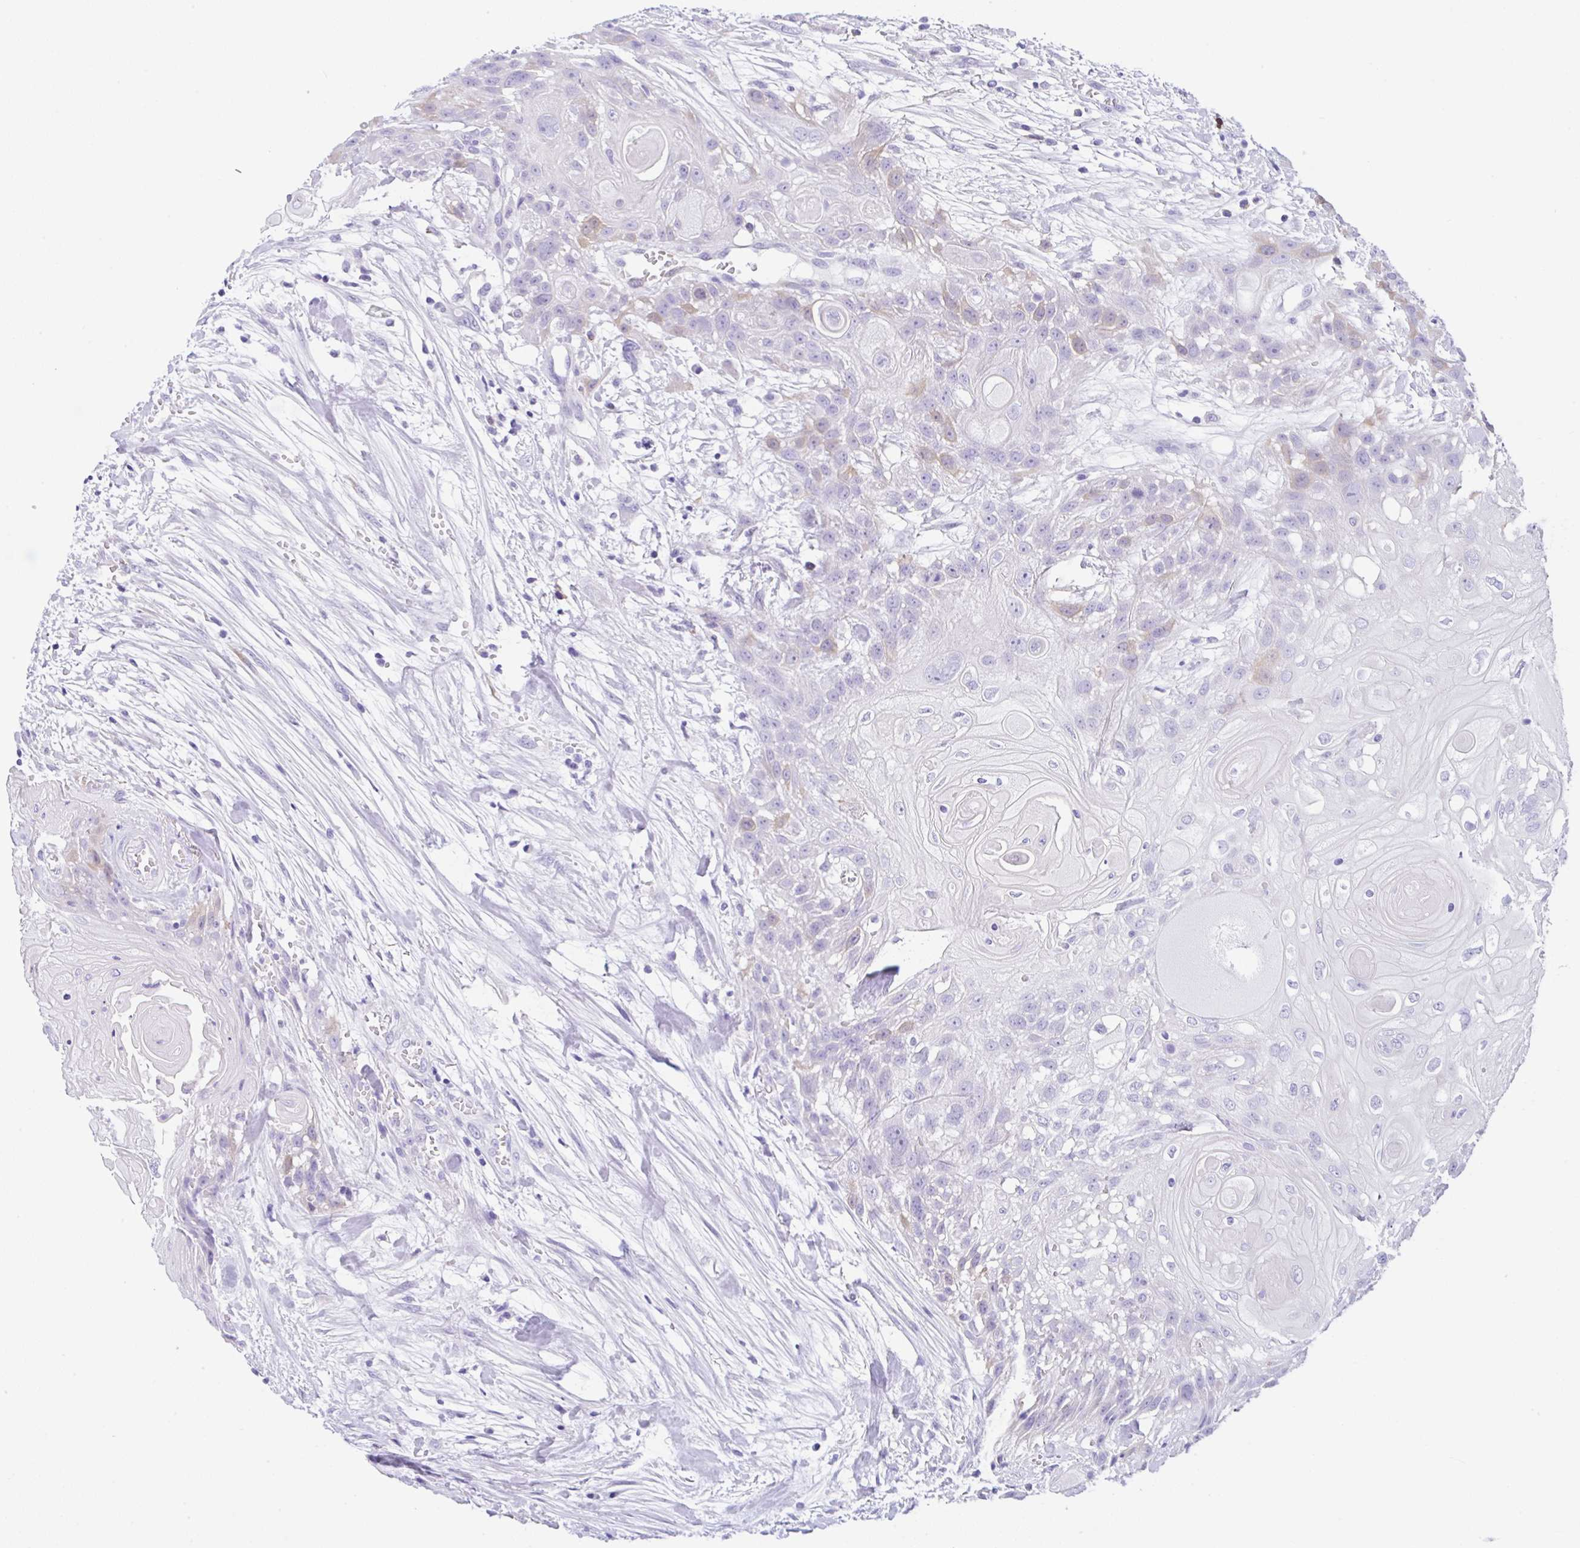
{"staining": {"intensity": "weak", "quantity": "<25%", "location": "cytoplasmic/membranous"}, "tissue": "head and neck cancer", "cell_type": "Tumor cells", "image_type": "cancer", "snomed": [{"axis": "morphology", "description": "Squamous cell carcinoma, NOS"}, {"axis": "topography", "description": "Head-Neck"}], "caption": "This micrograph is of head and neck cancer (squamous cell carcinoma) stained with IHC to label a protein in brown with the nuclei are counter-stained blue. There is no positivity in tumor cells. (DAB (3,3'-diaminobenzidine) IHC, high magnification).", "gene": "RRM2", "patient": {"sex": "female", "age": 43}}